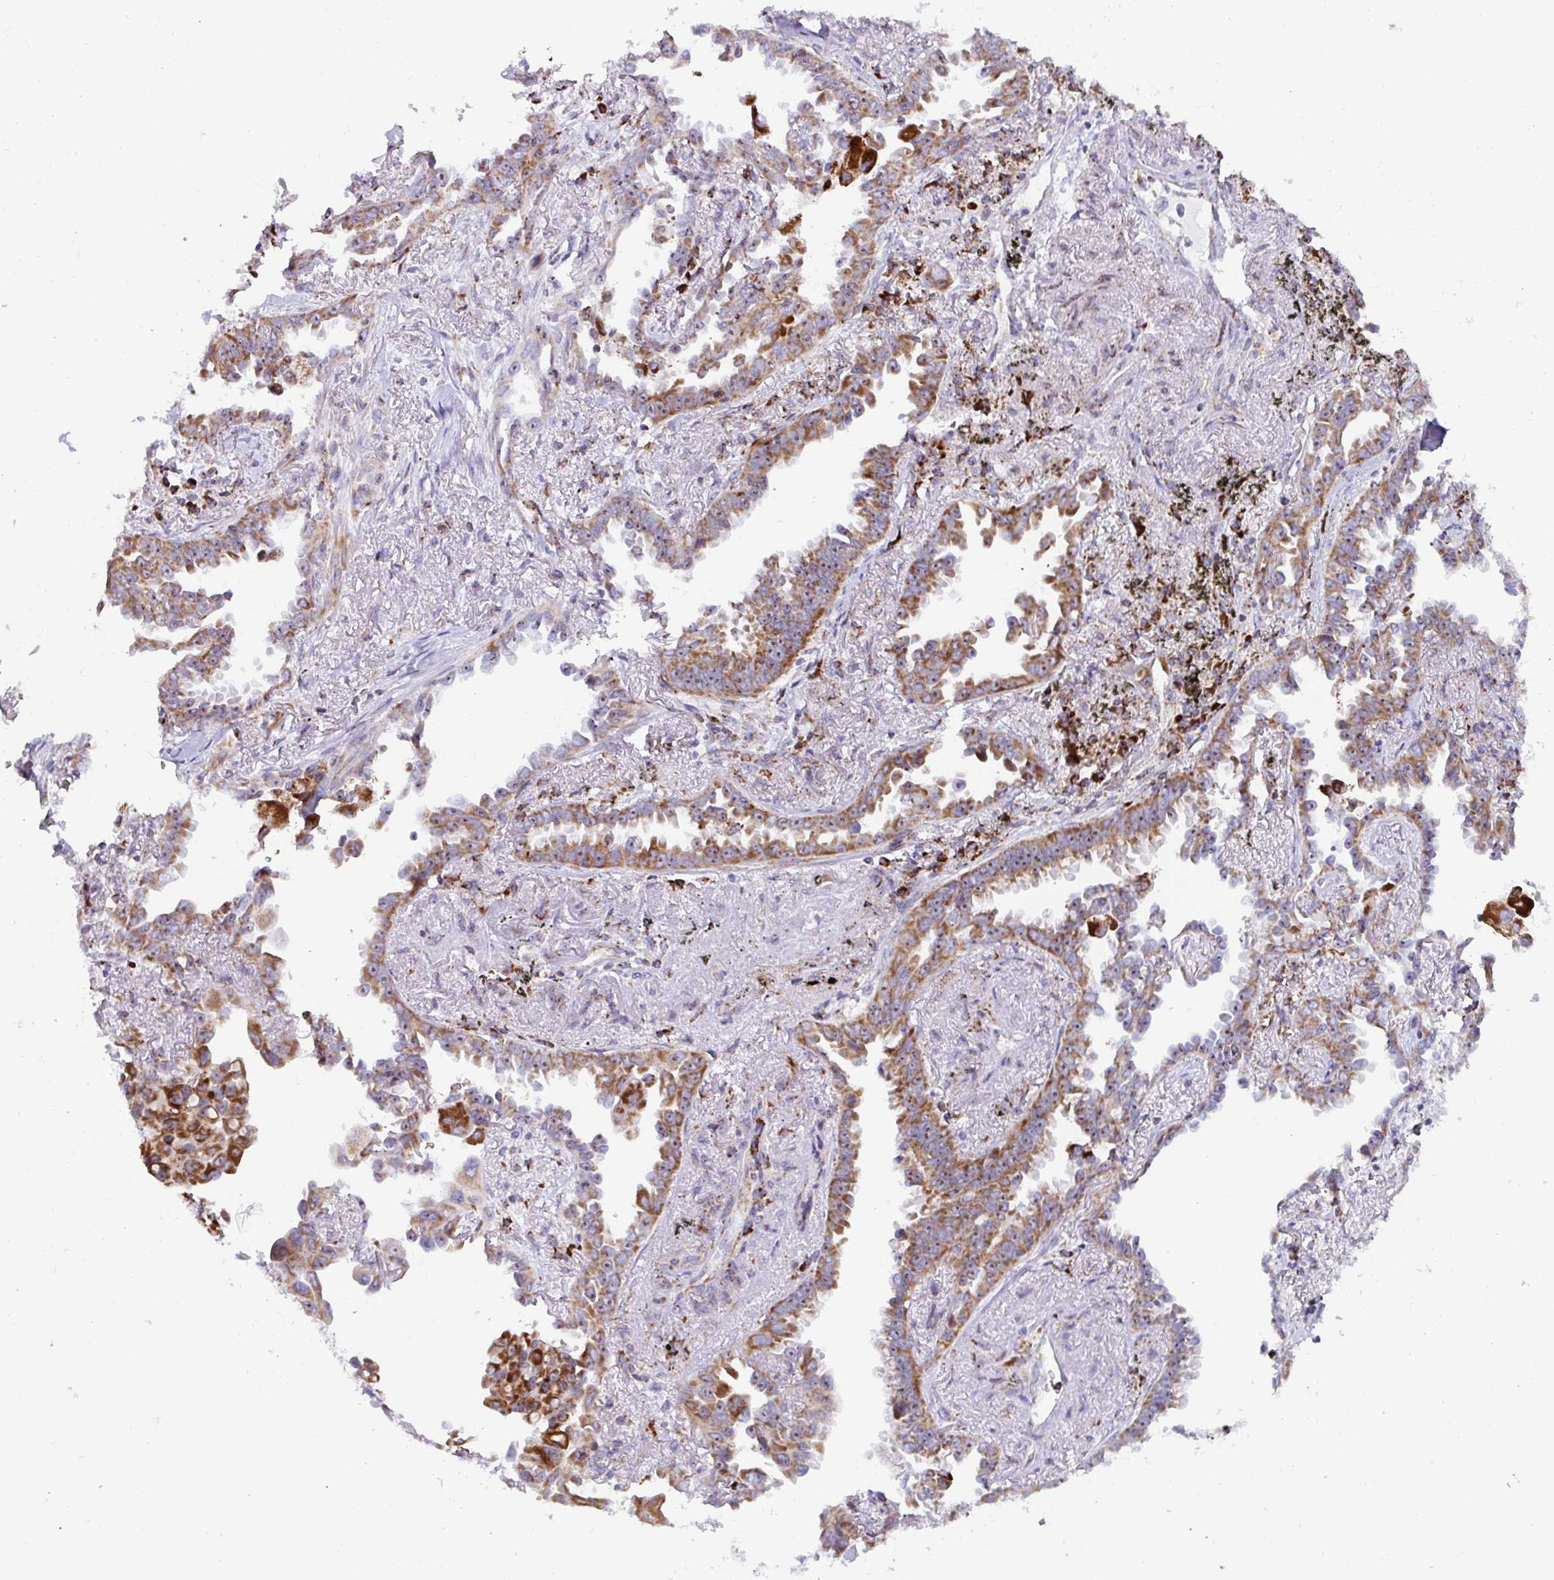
{"staining": {"intensity": "strong", "quantity": ">75%", "location": "cytoplasmic/membranous"}, "tissue": "lung cancer", "cell_type": "Tumor cells", "image_type": "cancer", "snomed": [{"axis": "morphology", "description": "Adenocarcinoma, NOS"}, {"axis": "topography", "description": "Lung"}], "caption": "Lung cancer (adenocarcinoma) was stained to show a protein in brown. There is high levels of strong cytoplasmic/membranous positivity in about >75% of tumor cells. The protein is shown in brown color, while the nuclei are stained blue.", "gene": "ATP5MJ", "patient": {"sex": "male", "age": 68}}